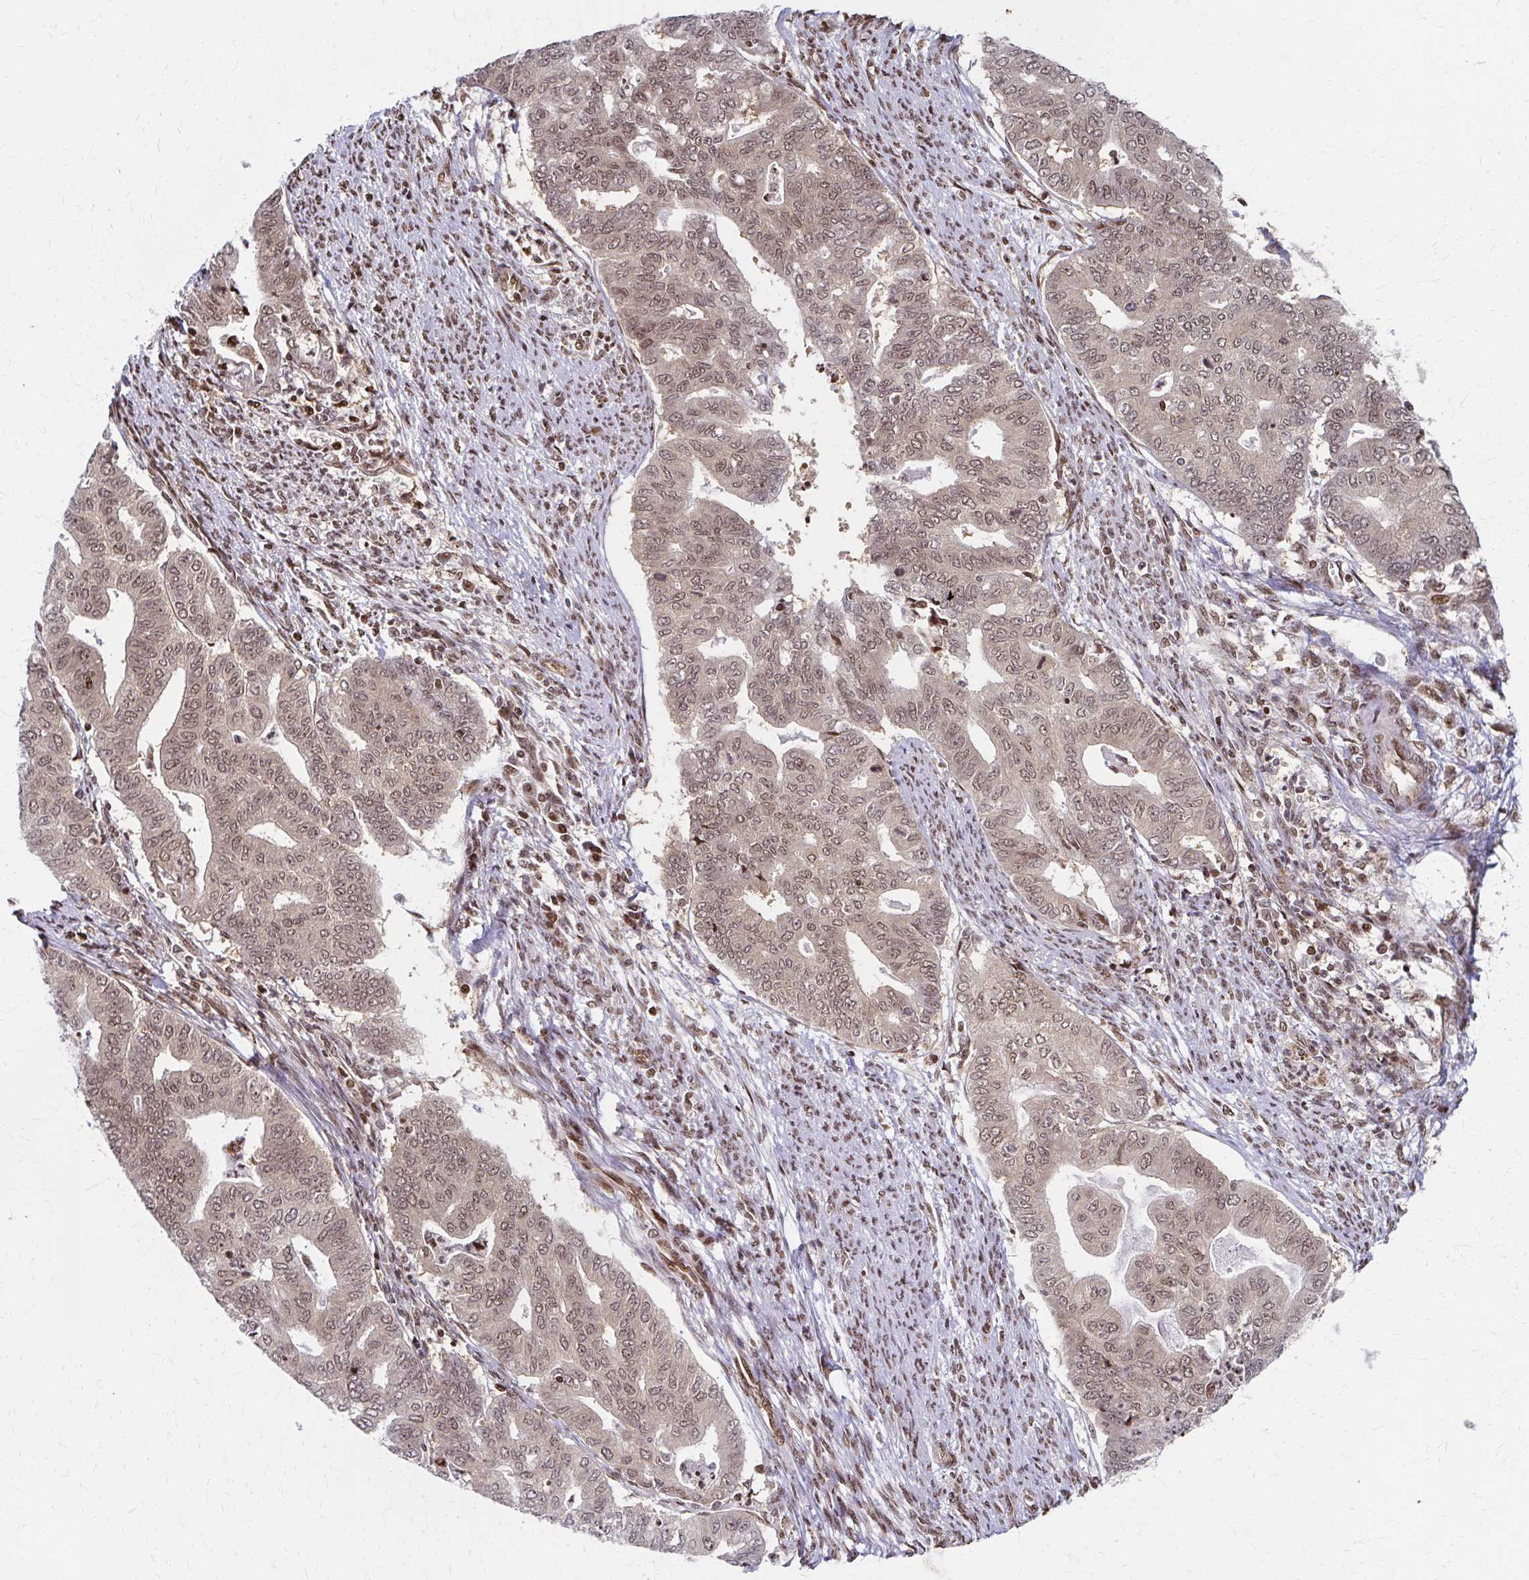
{"staining": {"intensity": "weak", "quantity": ">75%", "location": "cytoplasmic/membranous,nuclear"}, "tissue": "endometrial cancer", "cell_type": "Tumor cells", "image_type": "cancer", "snomed": [{"axis": "morphology", "description": "Adenocarcinoma, NOS"}, {"axis": "topography", "description": "Endometrium"}], "caption": "Brown immunohistochemical staining in endometrial cancer demonstrates weak cytoplasmic/membranous and nuclear positivity in approximately >75% of tumor cells. The protein of interest is stained brown, and the nuclei are stained in blue (DAB IHC with brightfield microscopy, high magnification).", "gene": "PSMD7", "patient": {"sex": "female", "age": 79}}